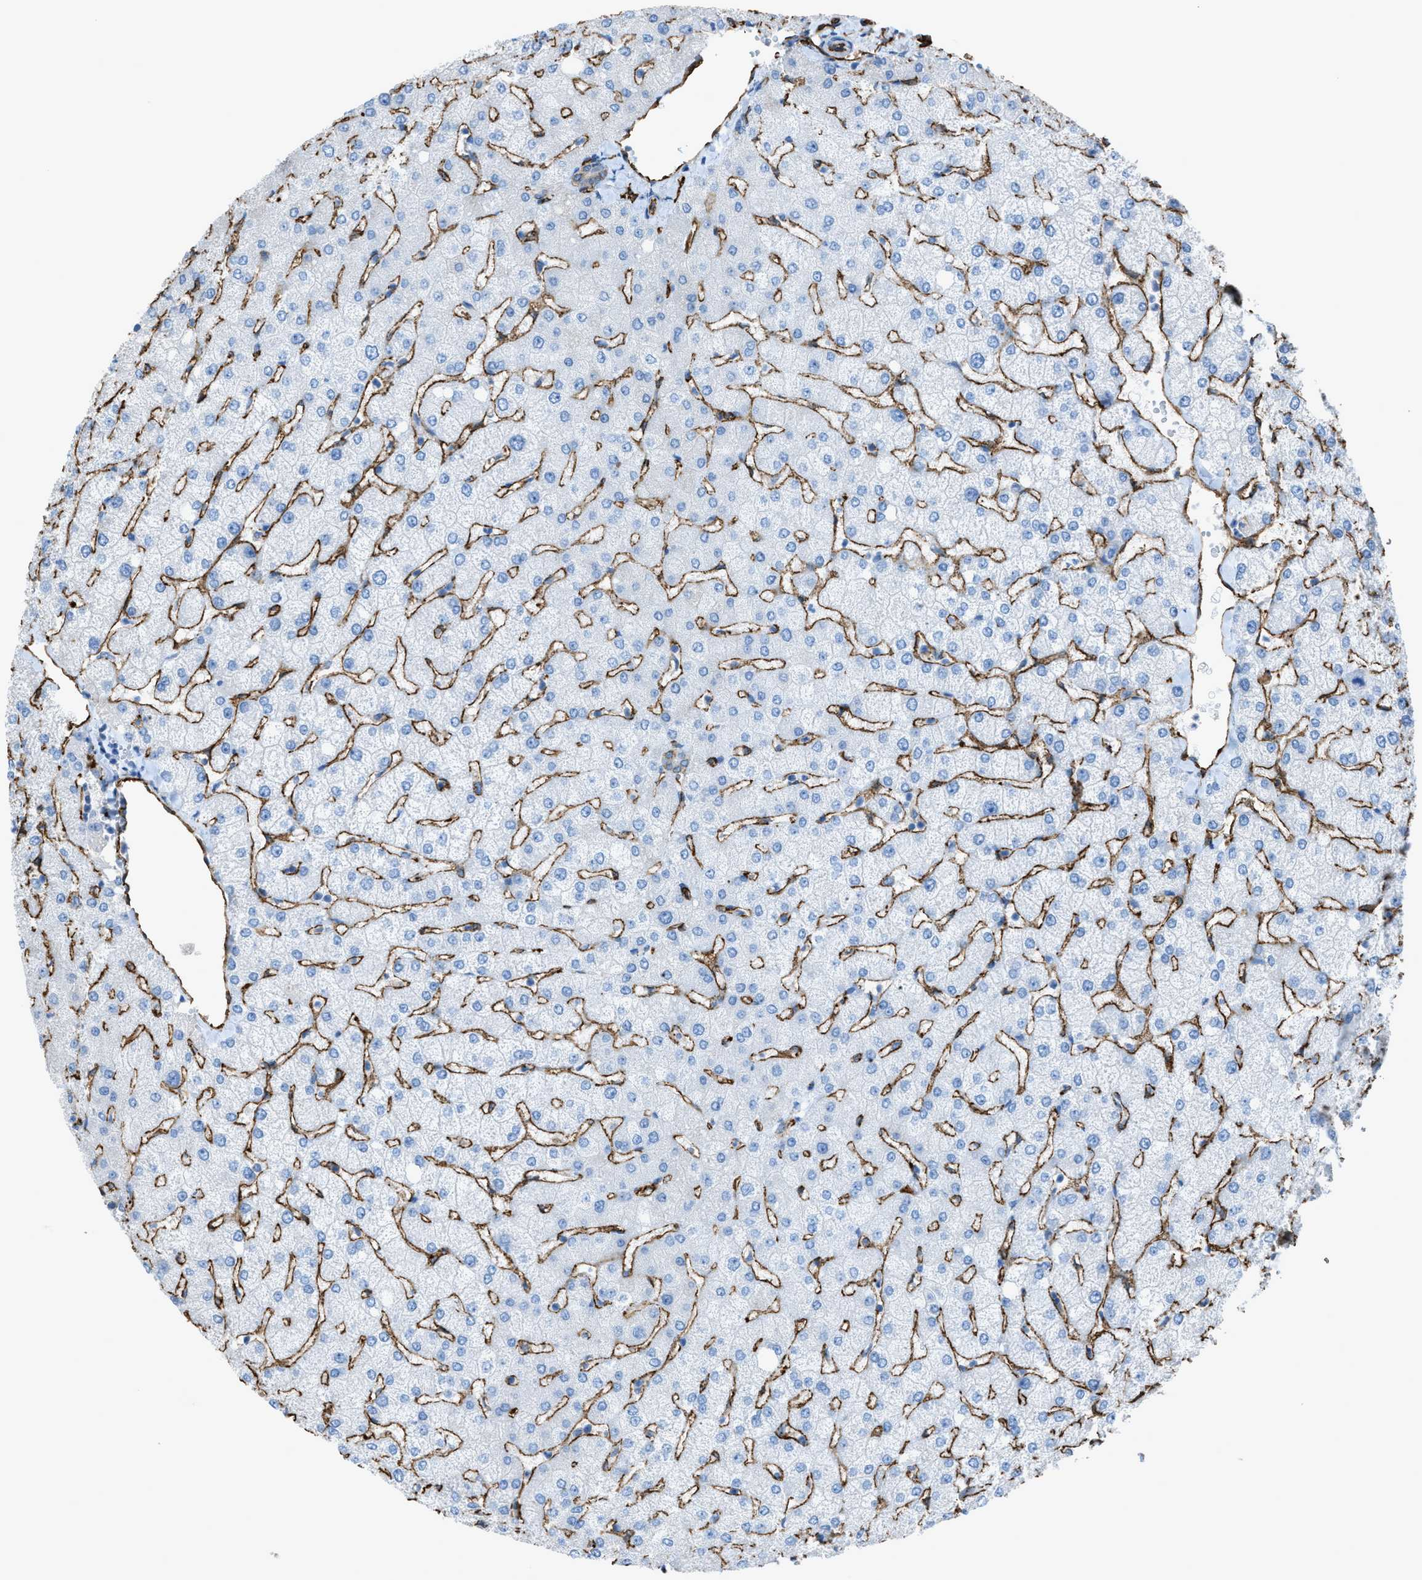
{"staining": {"intensity": "weak", "quantity": "<25%", "location": "cytoplasmic/membranous"}, "tissue": "liver", "cell_type": "Cholangiocytes", "image_type": "normal", "snomed": [{"axis": "morphology", "description": "Normal tissue, NOS"}, {"axis": "topography", "description": "Liver"}], "caption": "Immunohistochemical staining of normal human liver reveals no significant positivity in cholangiocytes. (DAB IHC with hematoxylin counter stain).", "gene": "SLC22A15", "patient": {"sex": "female", "age": 54}}